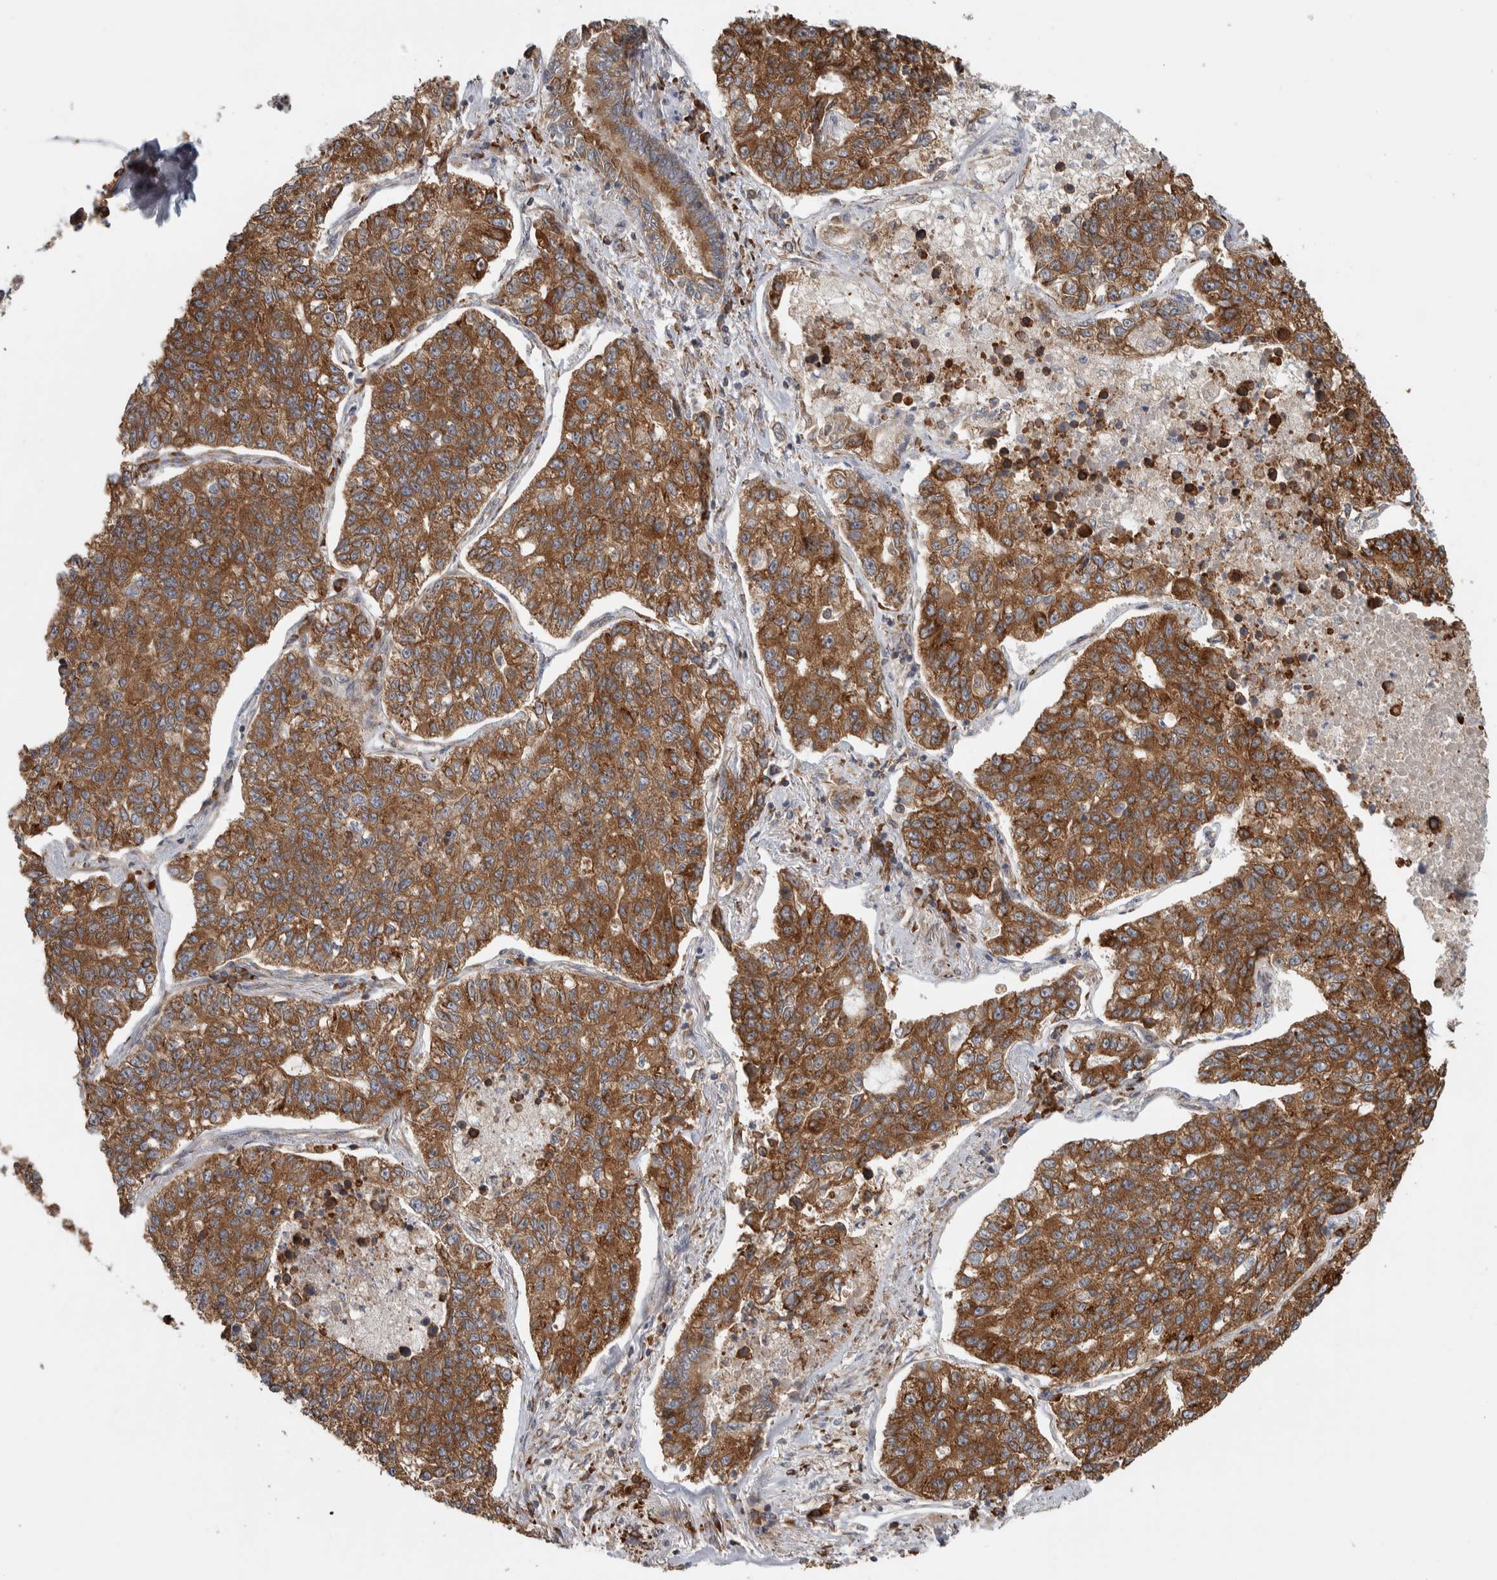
{"staining": {"intensity": "strong", "quantity": ">75%", "location": "cytoplasmic/membranous"}, "tissue": "lung cancer", "cell_type": "Tumor cells", "image_type": "cancer", "snomed": [{"axis": "morphology", "description": "Adenocarcinoma, NOS"}, {"axis": "topography", "description": "Lung"}], "caption": "Tumor cells reveal high levels of strong cytoplasmic/membranous staining in about >75% of cells in human lung cancer.", "gene": "EIF3H", "patient": {"sex": "male", "age": 49}}